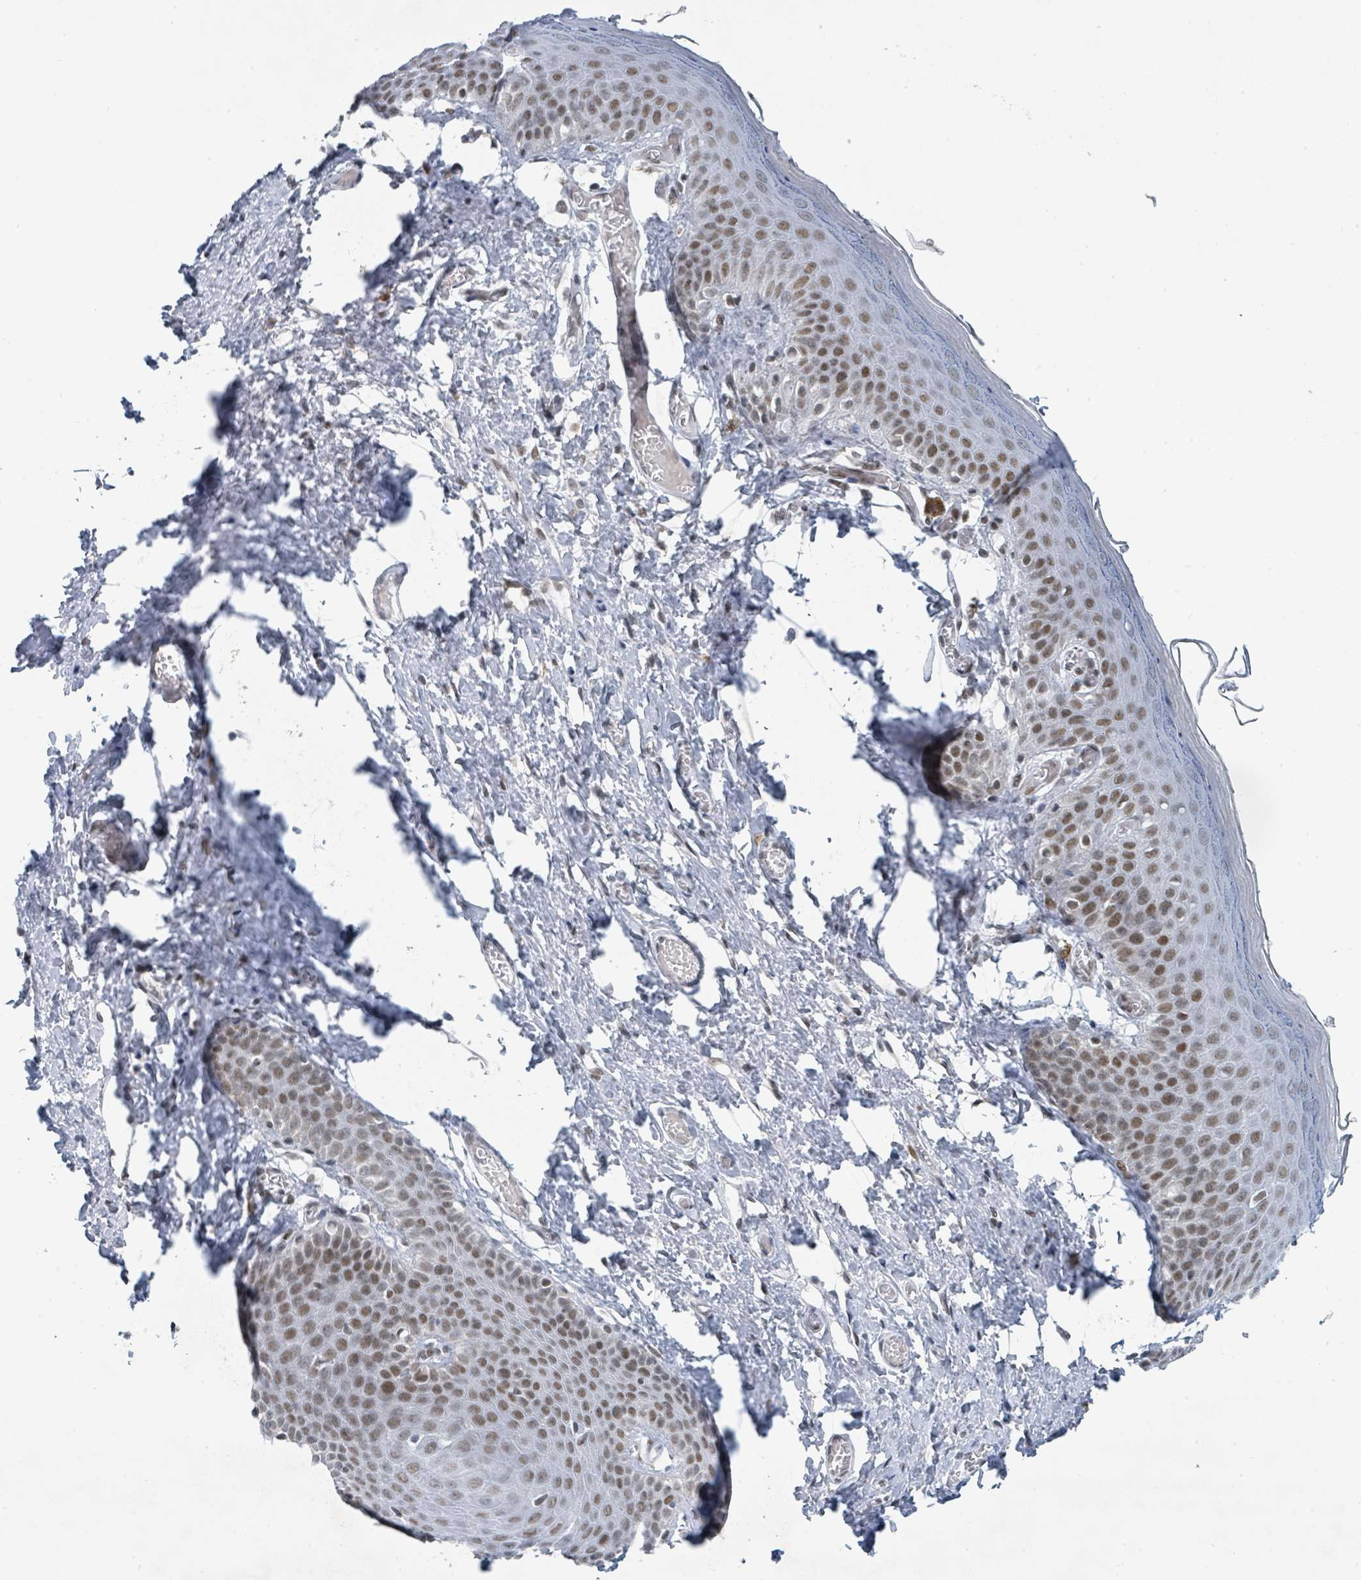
{"staining": {"intensity": "moderate", "quantity": ">75%", "location": "nuclear"}, "tissue": "skin", "cell_type": "Epidermal cells", "image_type": "normal", "snomed": [{"axis": "morphology", "description": "Normal tissue, NOS"}, {"axis": "topography", "description": "Anal"}], "caption": "Epidermal cells display medium levels of moderate nuclear positivity in approximately >75% of cells in normal human skin.", "gene": "EHMT2", "patient": {"sex": "female", "age": 40}}